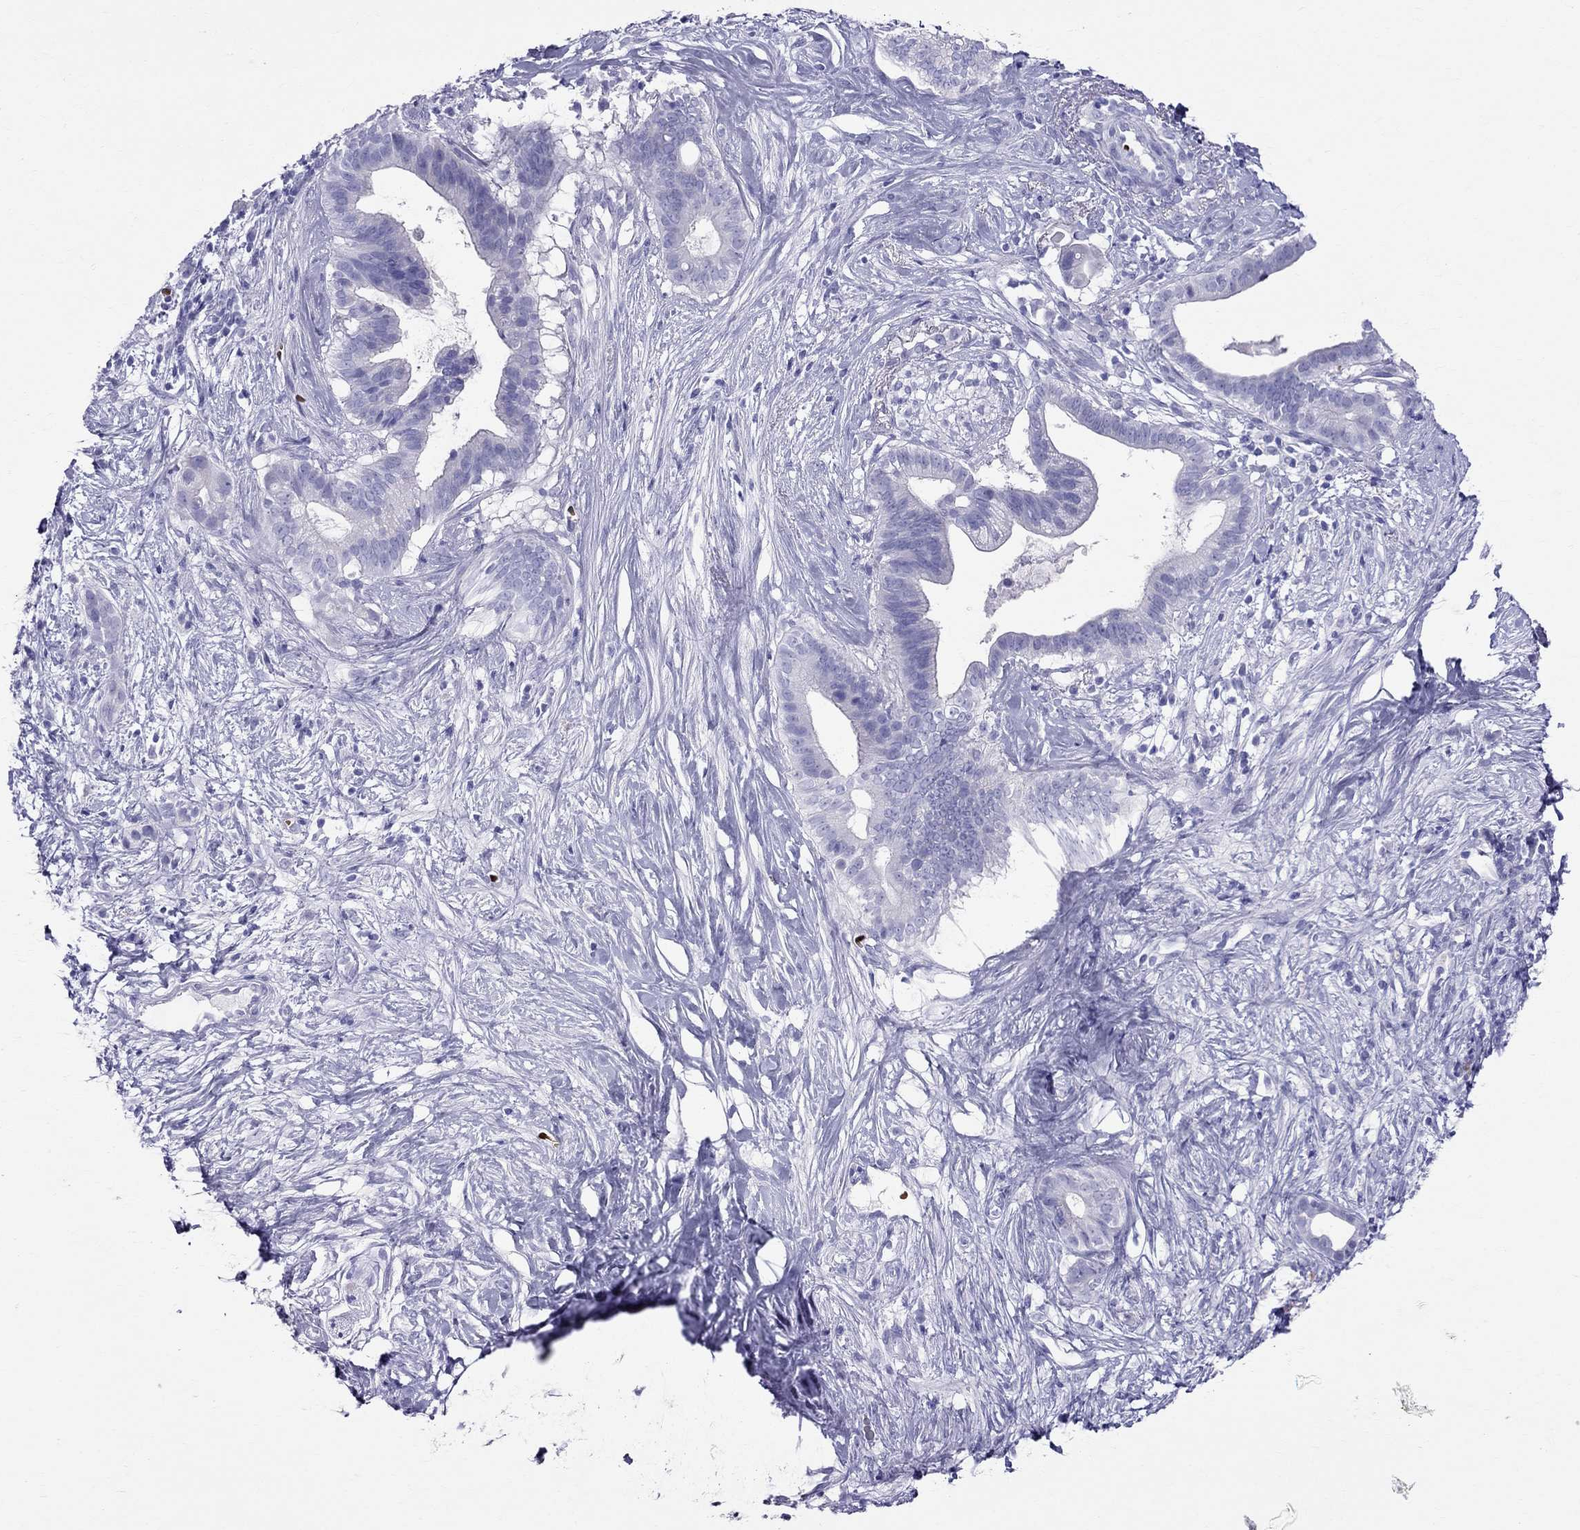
{"staining": {"intensity": "negative", "quantity": "none", "location": "none"}, "tissue": "pancreatic cancer", "cell_type": "Tumor cells", "image_type": "cancer", "snomed": [{"axis": "morphology", "description": "Adenocarcinoma, NOS"}, {"axis": "topography", "description": "Pancreas"}], "caption": "This micrograph is of pancreatic cancer stained with immunohistochemistry to label a protein in brown with the nuclei are counter-stained blue. There is no expression in tumor cells. (Brightfield microscopy of DAB immunohistochemistry at high magnification).", "gene": "DNAAF6", "patient": {"sex": "male", "age": 61}}